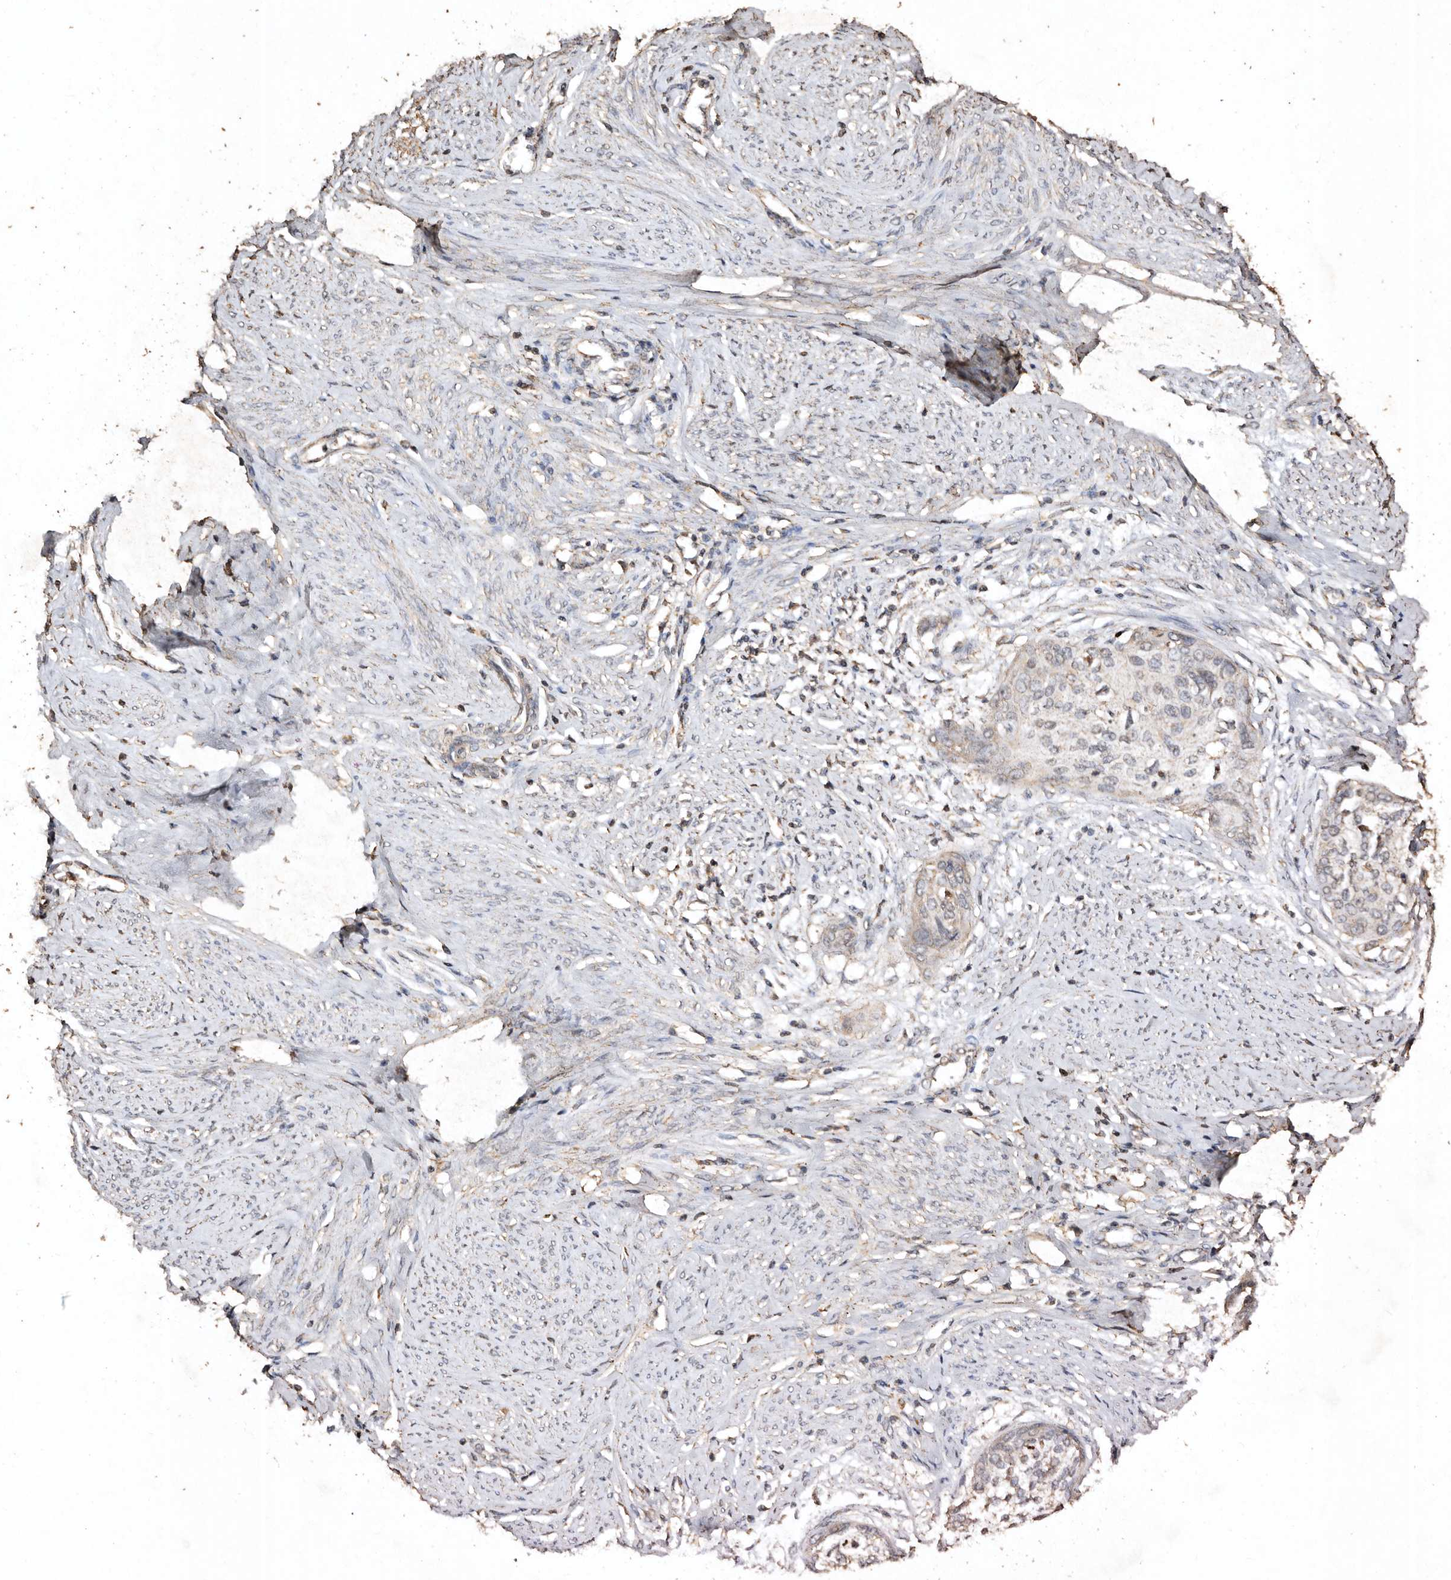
{"staining": {"intensity": "negative", "quantity": "none", "location": "none"}, "tissue": "cervical cancer", "cell_type": "Tumor cells", "image_type": "cancer", "snomed": [{"axis": "morphology", "description": "Squamous cell carcinoma, NOS"}, {"axis": "topography", "description": "Cervix"}], "caption": "A high-resolution photomicrograph shows immunohistochemistry (IHC) staining of cervical cancer (squamous cell carcinoma), which shows no significant expression in tumor cells. (DAB immunohistochemistry, high magnification).", "gene": "FARS2", "patient": {"sex": "female", "age": 37}}